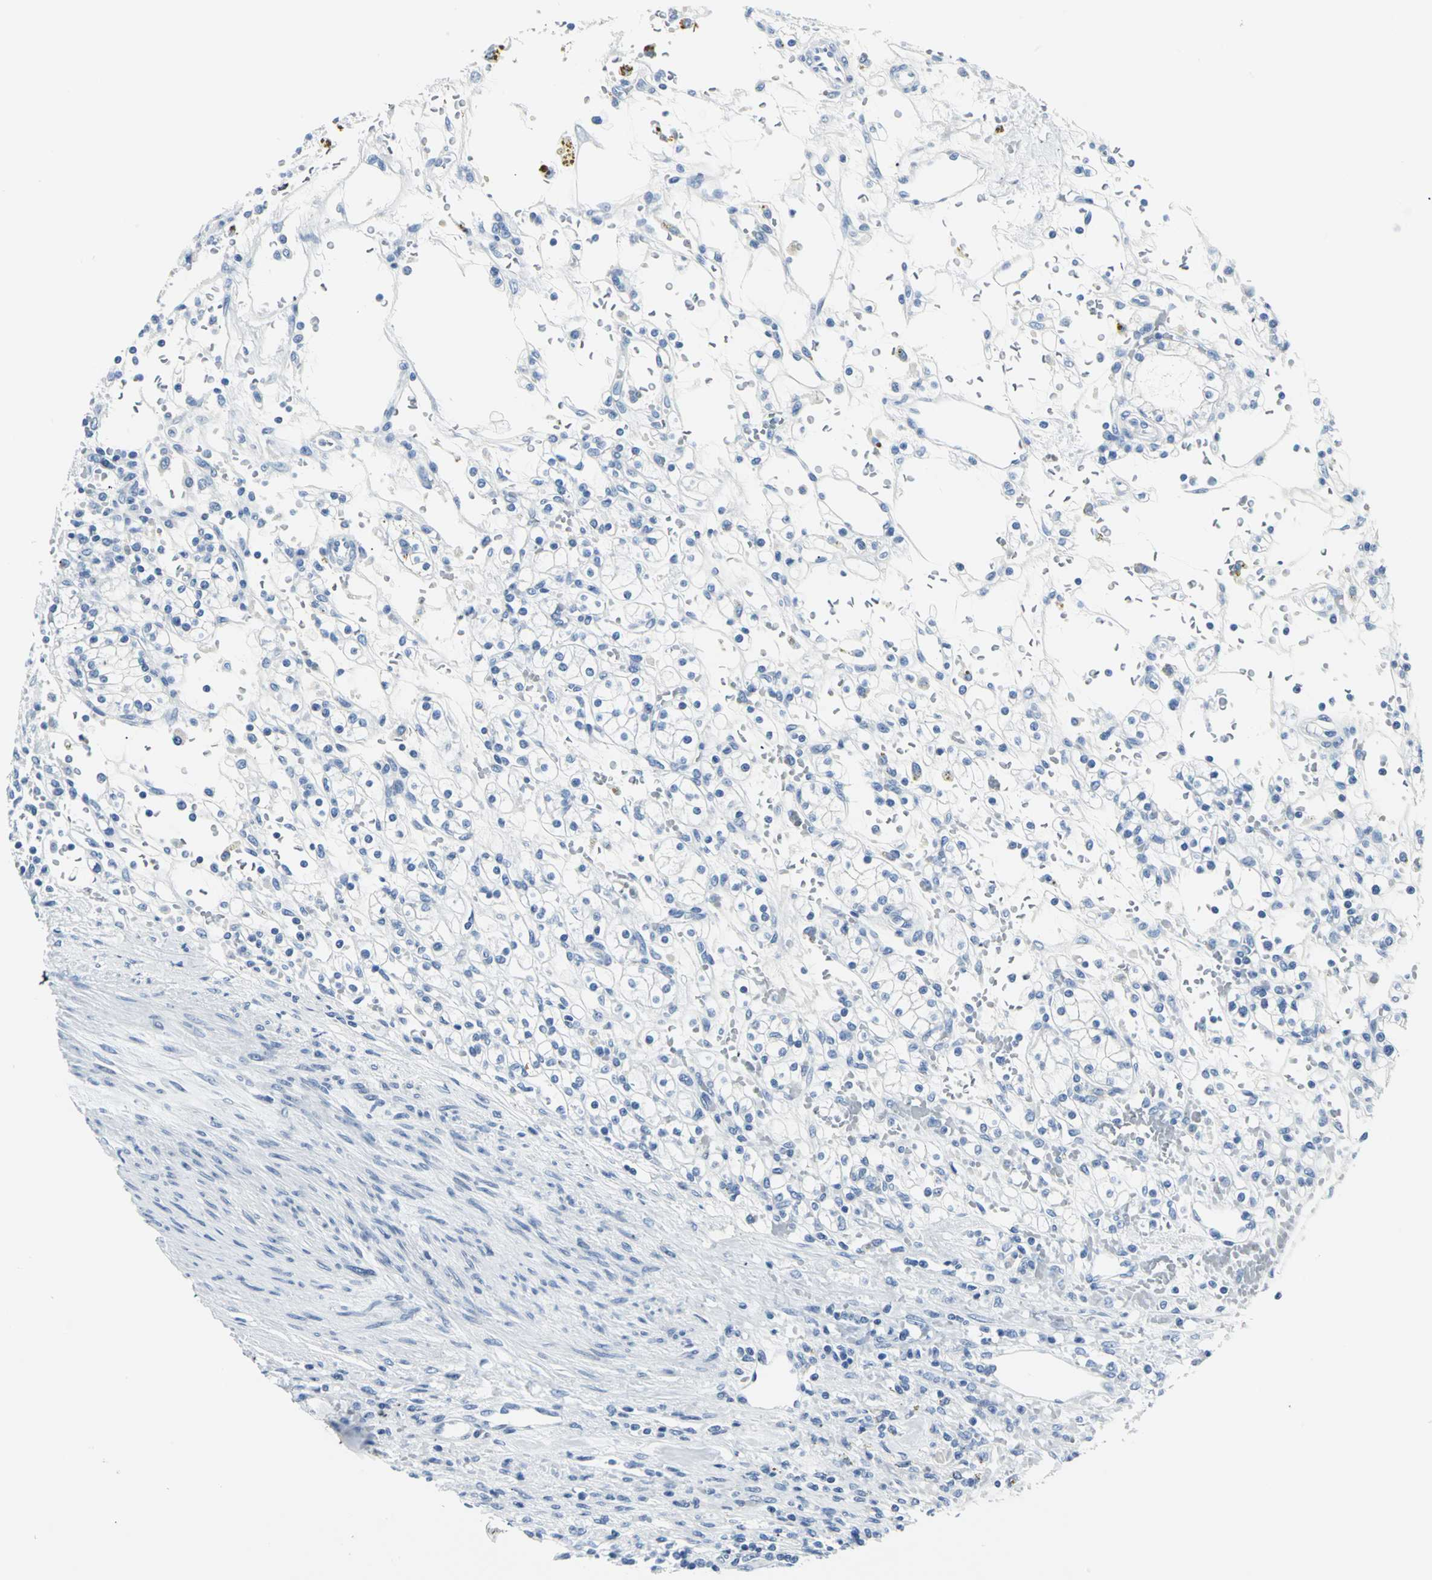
{"staining": {"intensity": "negative", "quantity": "none", "location": "none"}, "tissue": "renal cancer", "cell_type": "Tumor cells", "image_type": "cancer", "snomed": [{"axis": "morphology", "description": "Normal tissue, NOS"}, {"axis": "morphology", "description": "Adenocarcinoma, NOS"}, {"axis": "topography", "description": "Kidney"}], "caption": "This is an immunohistochemistry micrograph of adenocarcinoma (renal). There is no staining in tumor cells.", "gene": "RIPOR1", "patient": {"sex": "female", "age": 55}}